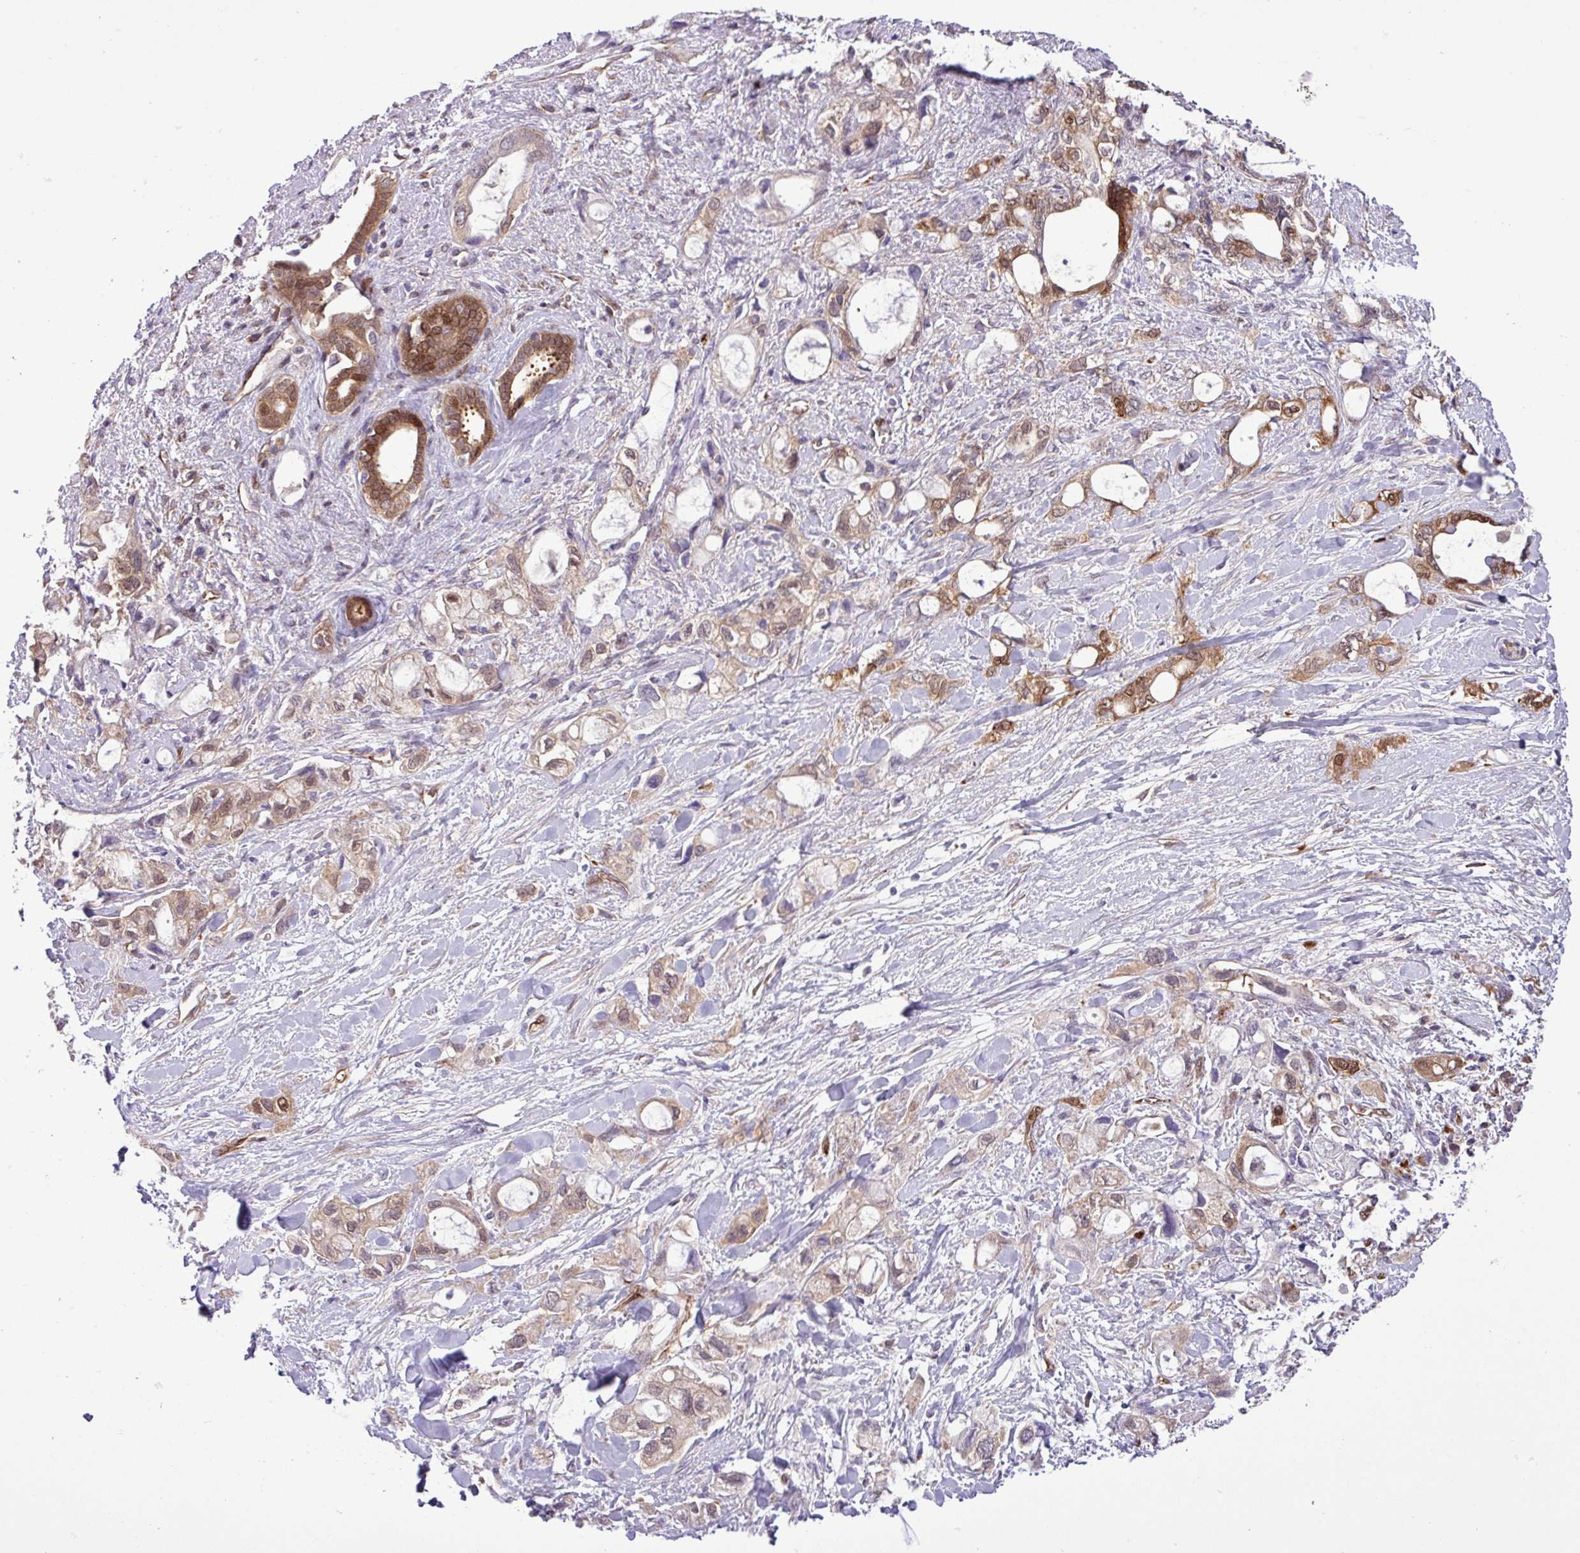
{"staining": {"intensity": "moderate", "quantity": ">75%", "location": "cytoplasmic/membranous,nuclear"}, "tissue": "pancreatic cancer", "cell_type": "Tumor cells", "image_type": "cancer", "snomed": [{"axis": "morphology", "description": "Adenocarcinoma, NOS"}, {"axis": "topography", "description": "Pancreas"}], "caption": "Protein staining of pancreatic cancer (adenocarcinoma) tissue reveals moderate cytoplasmic/membranous and nuclear expression in about >75% of tumor cells. The protein is shown in brown color, while the nuclei are stained blue.", "gene": "CARHSP1", "patient": {"sex": "female", "age": 56}}